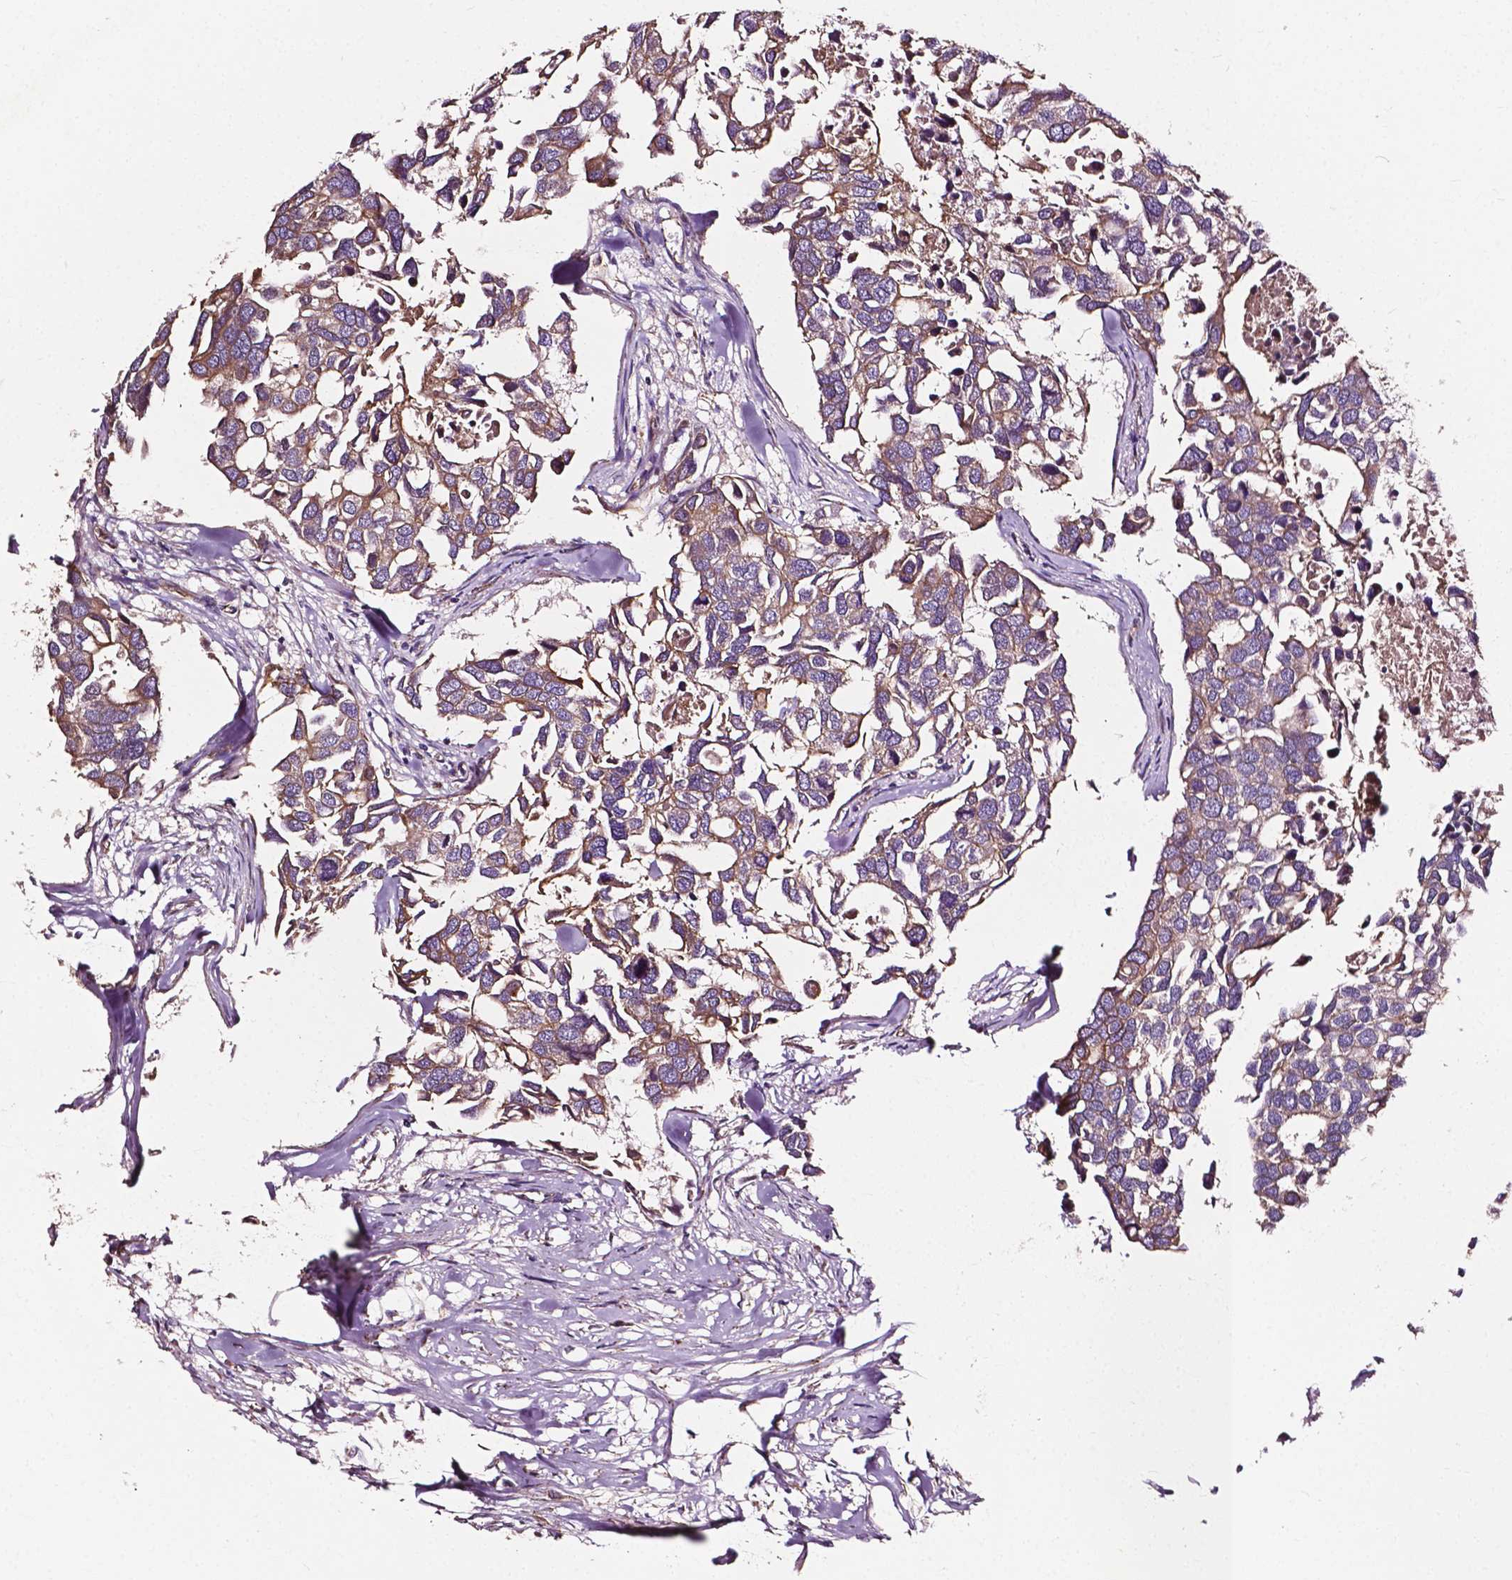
{"staining": {"intensity": "weak", "quantity": ">75%", "location": "cytoplasmic/membranous"}, "tissue": "breast cancer", "cell_type": "Tumor cells", "image_type": "cancer", "snomed": [{"axis": "morphology", "description": "Duct carcinoma"}, {"axis": "topography", "description": "Breast"}], "caption": "Breast cancer was stained to show a protein in brown. There is low levels of weak cytoplasmic/membranous staining in approximately >75% of tumor cells.", "gene": "ATG16L1", "patient": {"sex": "female", "age": 83}}